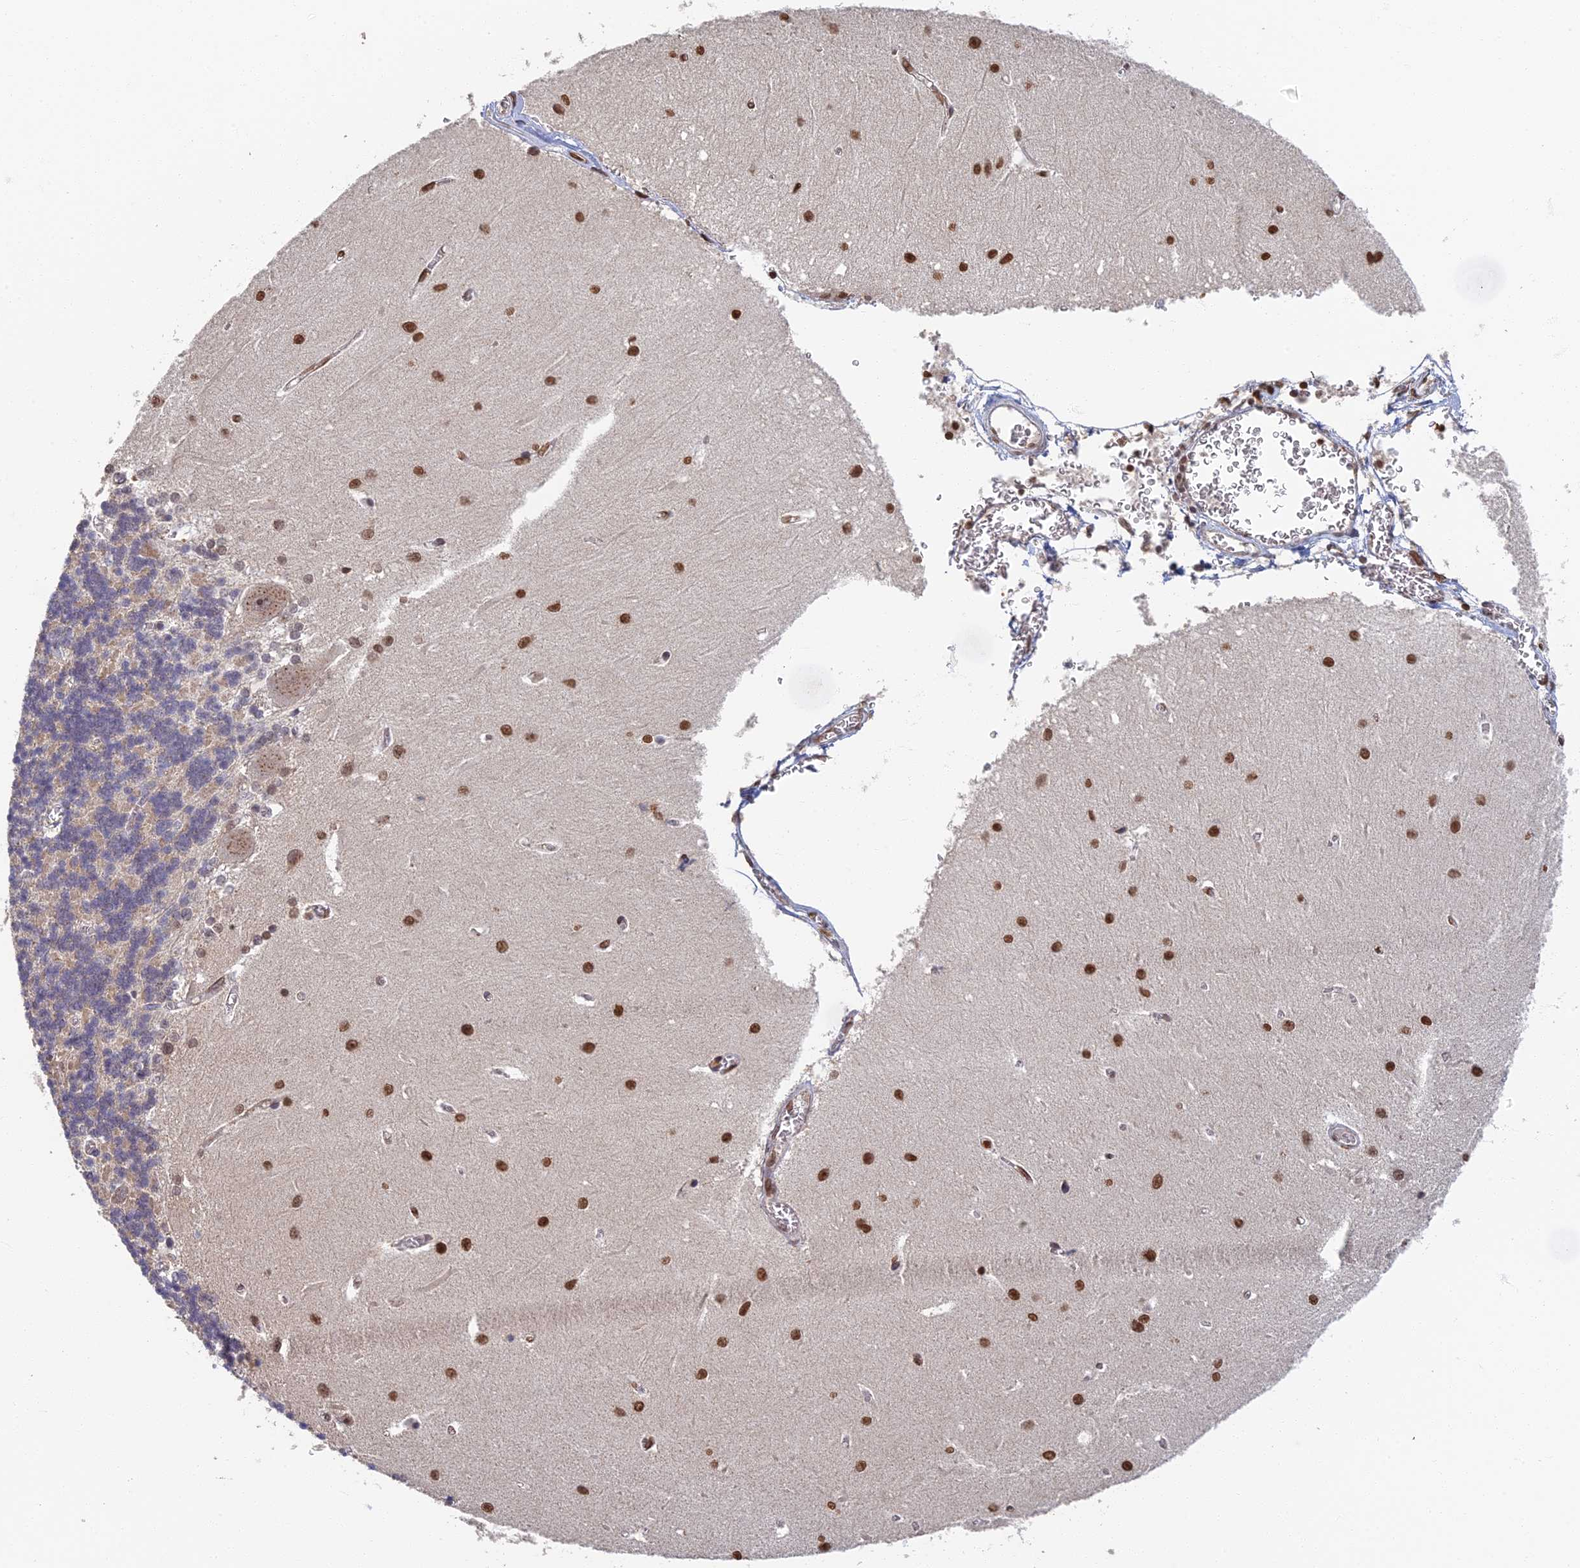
{"staining": {"intensity": "negative", "quantity": "none", "location": "none"}, "tissue": "cerebellum", "cell_type": "Cells in granular layer", "image_type": "normal", "snomed": [{"axis": "morphology", "description": "Normal tissue, NOS"}, {"axis": "topography", "description": "Cerebellum"}], "caption": "Cells in granular layer show no significant protein staining in benign cerebellum.", "gene": "GPATCH1", "patient": {"sex": "male", "age": 37}}